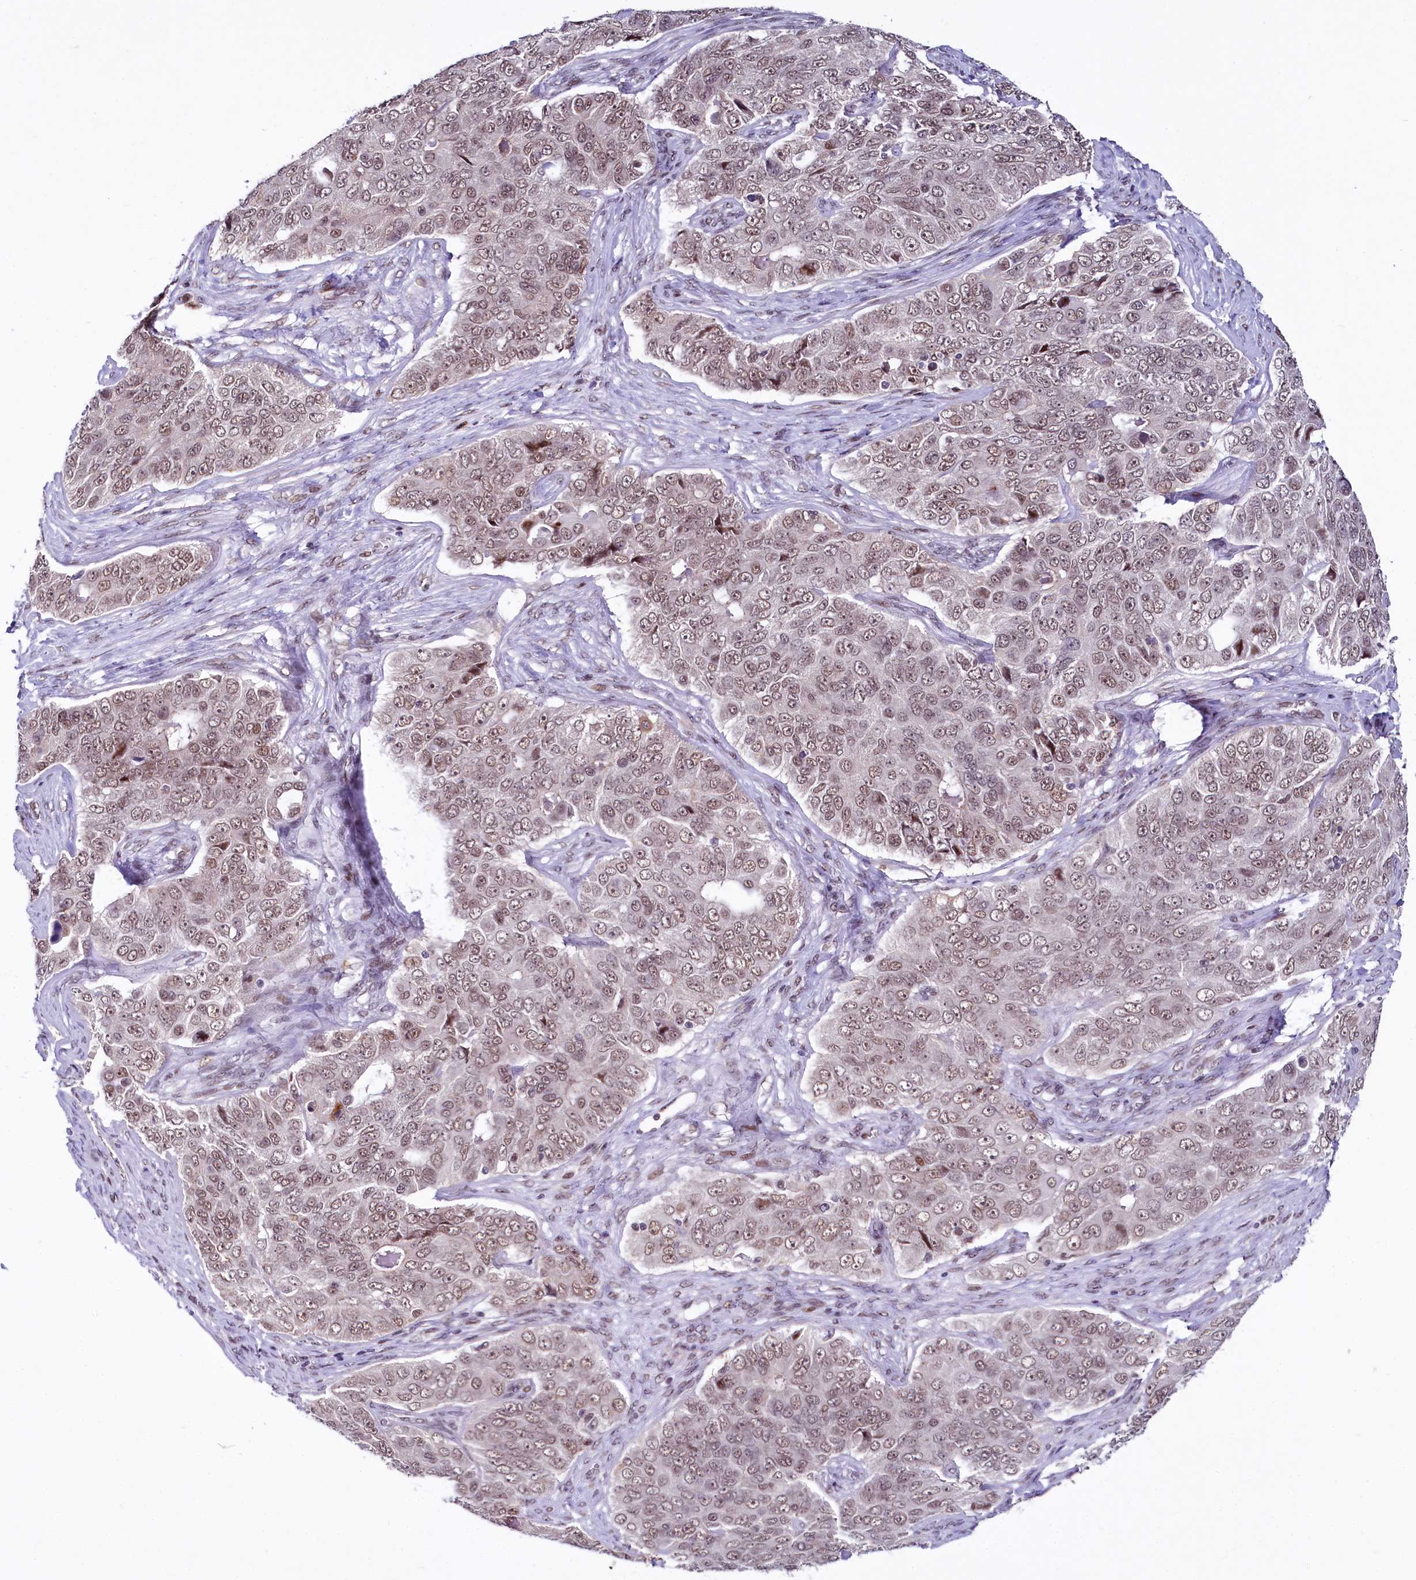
{"staining": {"intensity": "weak", "quantity": ">75%", "location": "nuclear"}, "tissue": "ovarian cancer", "cell_type": "Tumor cells", "image_type": "cancer", "snomed": [{"axis": "morphology", "description": "Carcinoma, endometroid"}, {"axis": "topography", "description": "Ovary"}], "caption": "Immunohistochemistry photomicrograph of neoplastic tissue: human ovarian endometroid carcinoma stained using IHC demonstrates low levels of weak protein expression localized specifically in the nuclear of tumor cells, appearing as a nuclear brown color.", "gene": "SCAF11", "patient": {"sex": "female", "age": 51}}